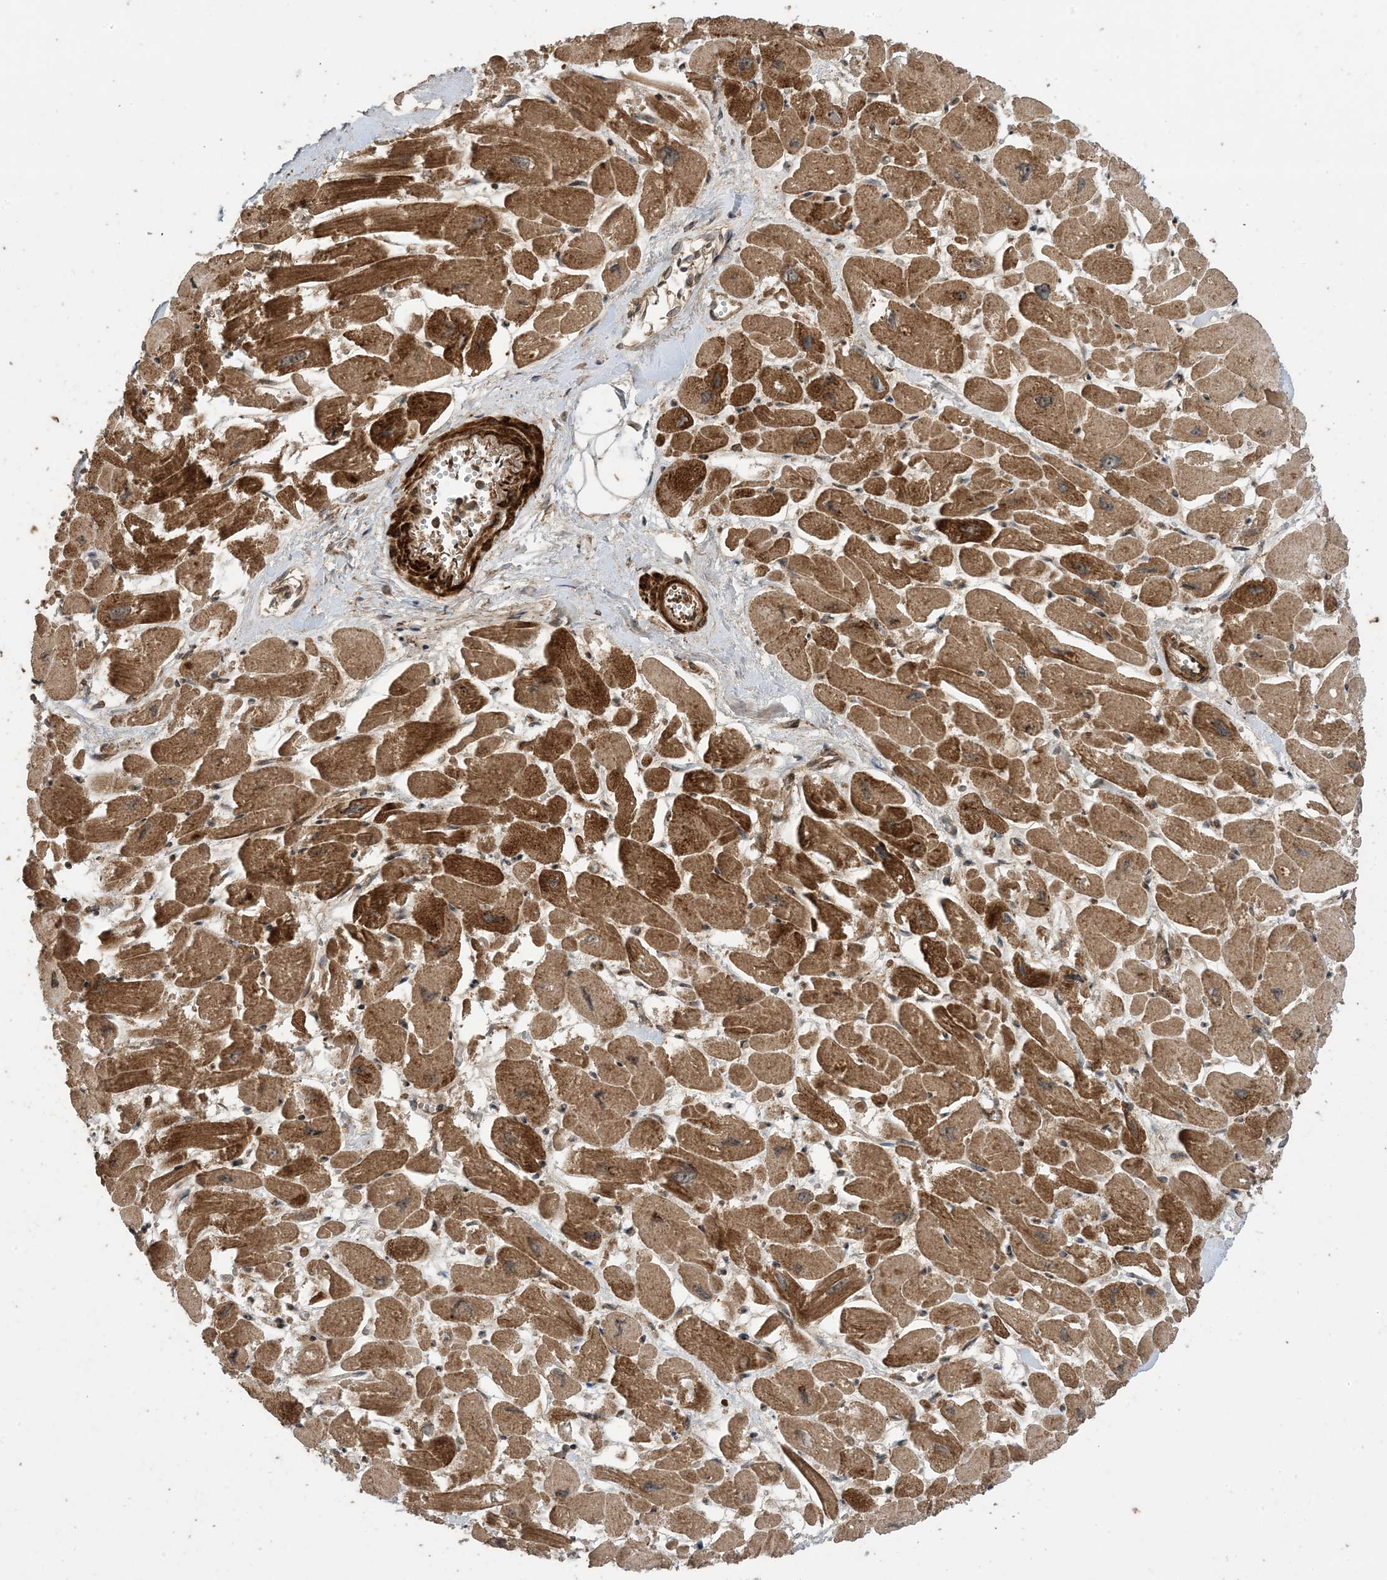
{"staining": {"intensity": "strong", "quantity": ">75%", "location": "cytoplasmic/membranous"}, "tissue": "heart muscle", "cell_type": "Cardiomyocytes", "image_type": "normal", "snomed": [{"axis": "morphology", "description": "Normal tissue, NOS"}, {"axis": "topography", "description": "Heart"}], "caption": "A high amount of strong cytoplasmic/membranous staining is present in approximately >75% of cardiomyocytes in benign heart muscle. Nuclei are stained in blue.", "gene": "ZNF511", "patient": {"sex": "male", "age": 54}}